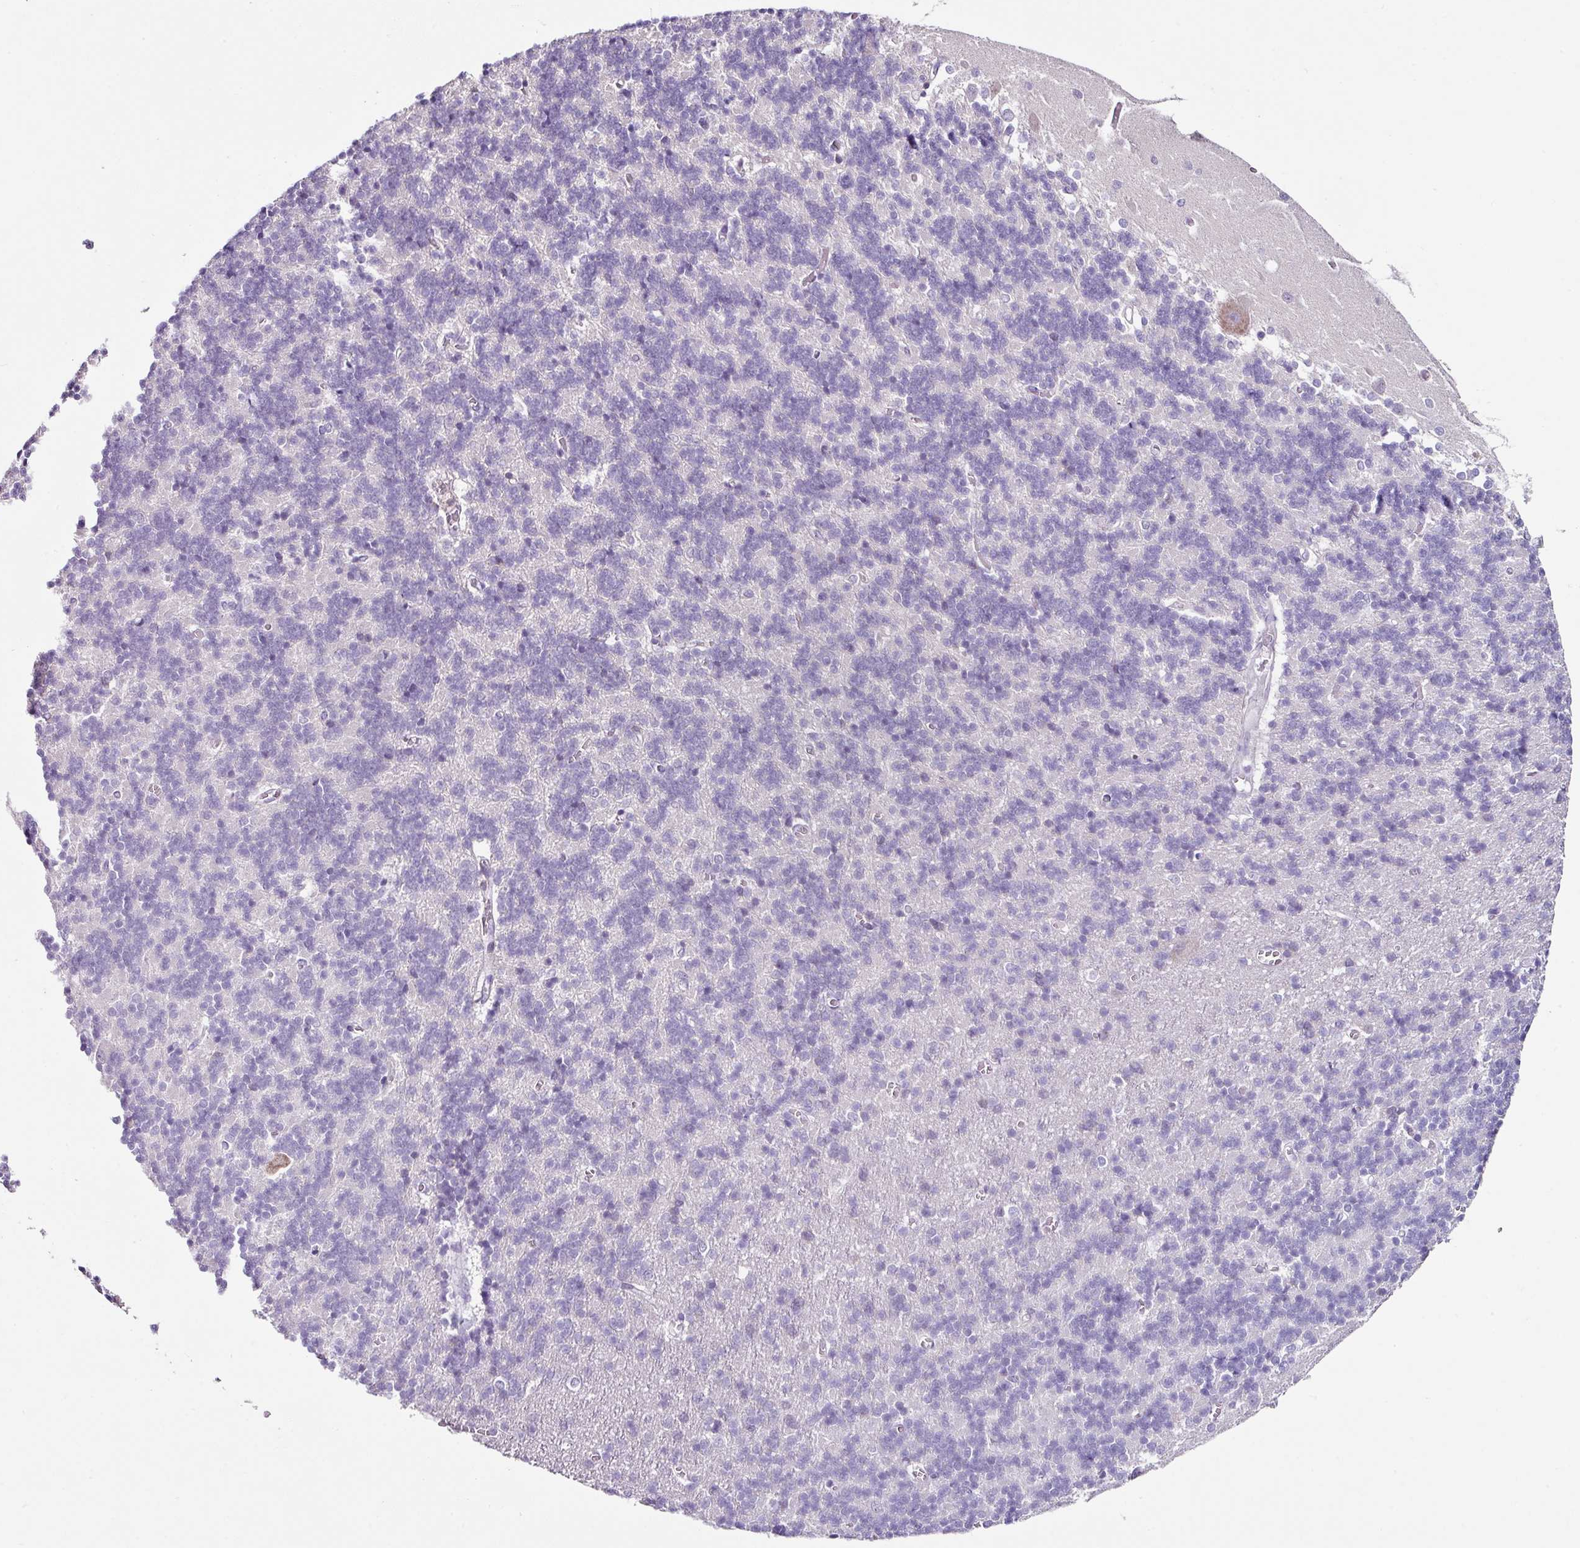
{"staining": {"intensity": "negative", "quantity": "none", "location": "none"}, "tissue": "cerebellum", "cell_type": "Cells in granular layer", "image_type": "normal", "snomed": [{"axis": "morphology", "description": "Normal tissue, NOS"}, {"axis": "topography", "description": "Cerebellum"}], "caption": "Cells in granular layer show no significant protein expression in normal cerebellum. (IHC, brightfield microscopy, high magnification).", "gene": "TRA2A", "patient": {"sex": "male", "age": 37}}